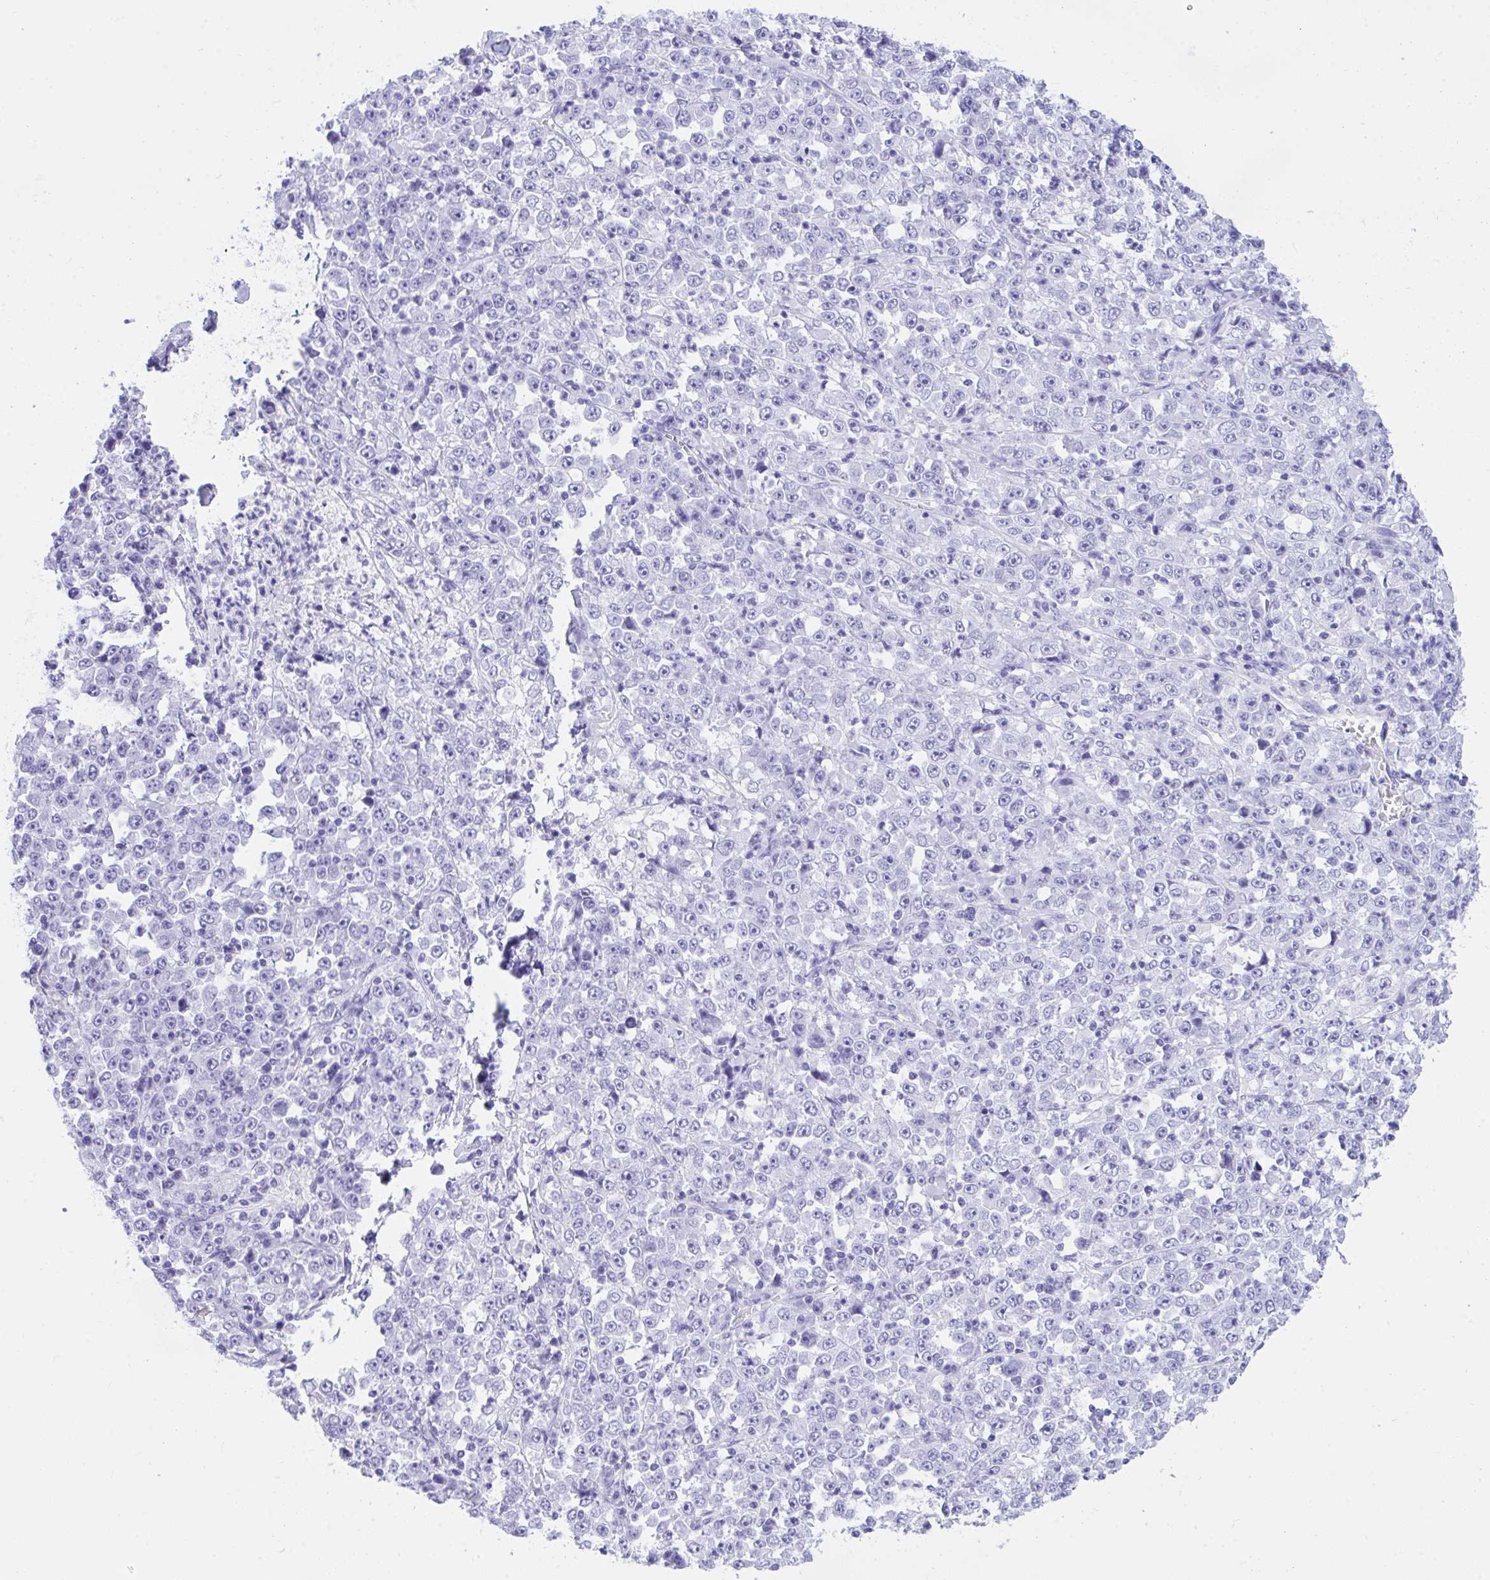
{"staining": {"intensity": "negative", "quantity": "none", "location": "none"}, "tissue": "stomach cancer", "cell_type": "Tumor cells", "image_type": "cancer", "snomed": [{"axis": "morphology", "description": "Normal tissue, NOS"}, {"axis": "morphology", "description": "Adenocarcinoma, NOS"}, {"axis": "topography", "description": "Stomach, upper"}, {"axis": "topography", "description": "Stomach"}], "caption": "This micrograph is of stomach cancer stained with immunohistochemistry (IHC) to label a protein in brown with the nuclei are counter-stained blue. There is no expression in tumor cells.", "gene": "TLN2", "patient": {"sex": "male", "age": 59}}